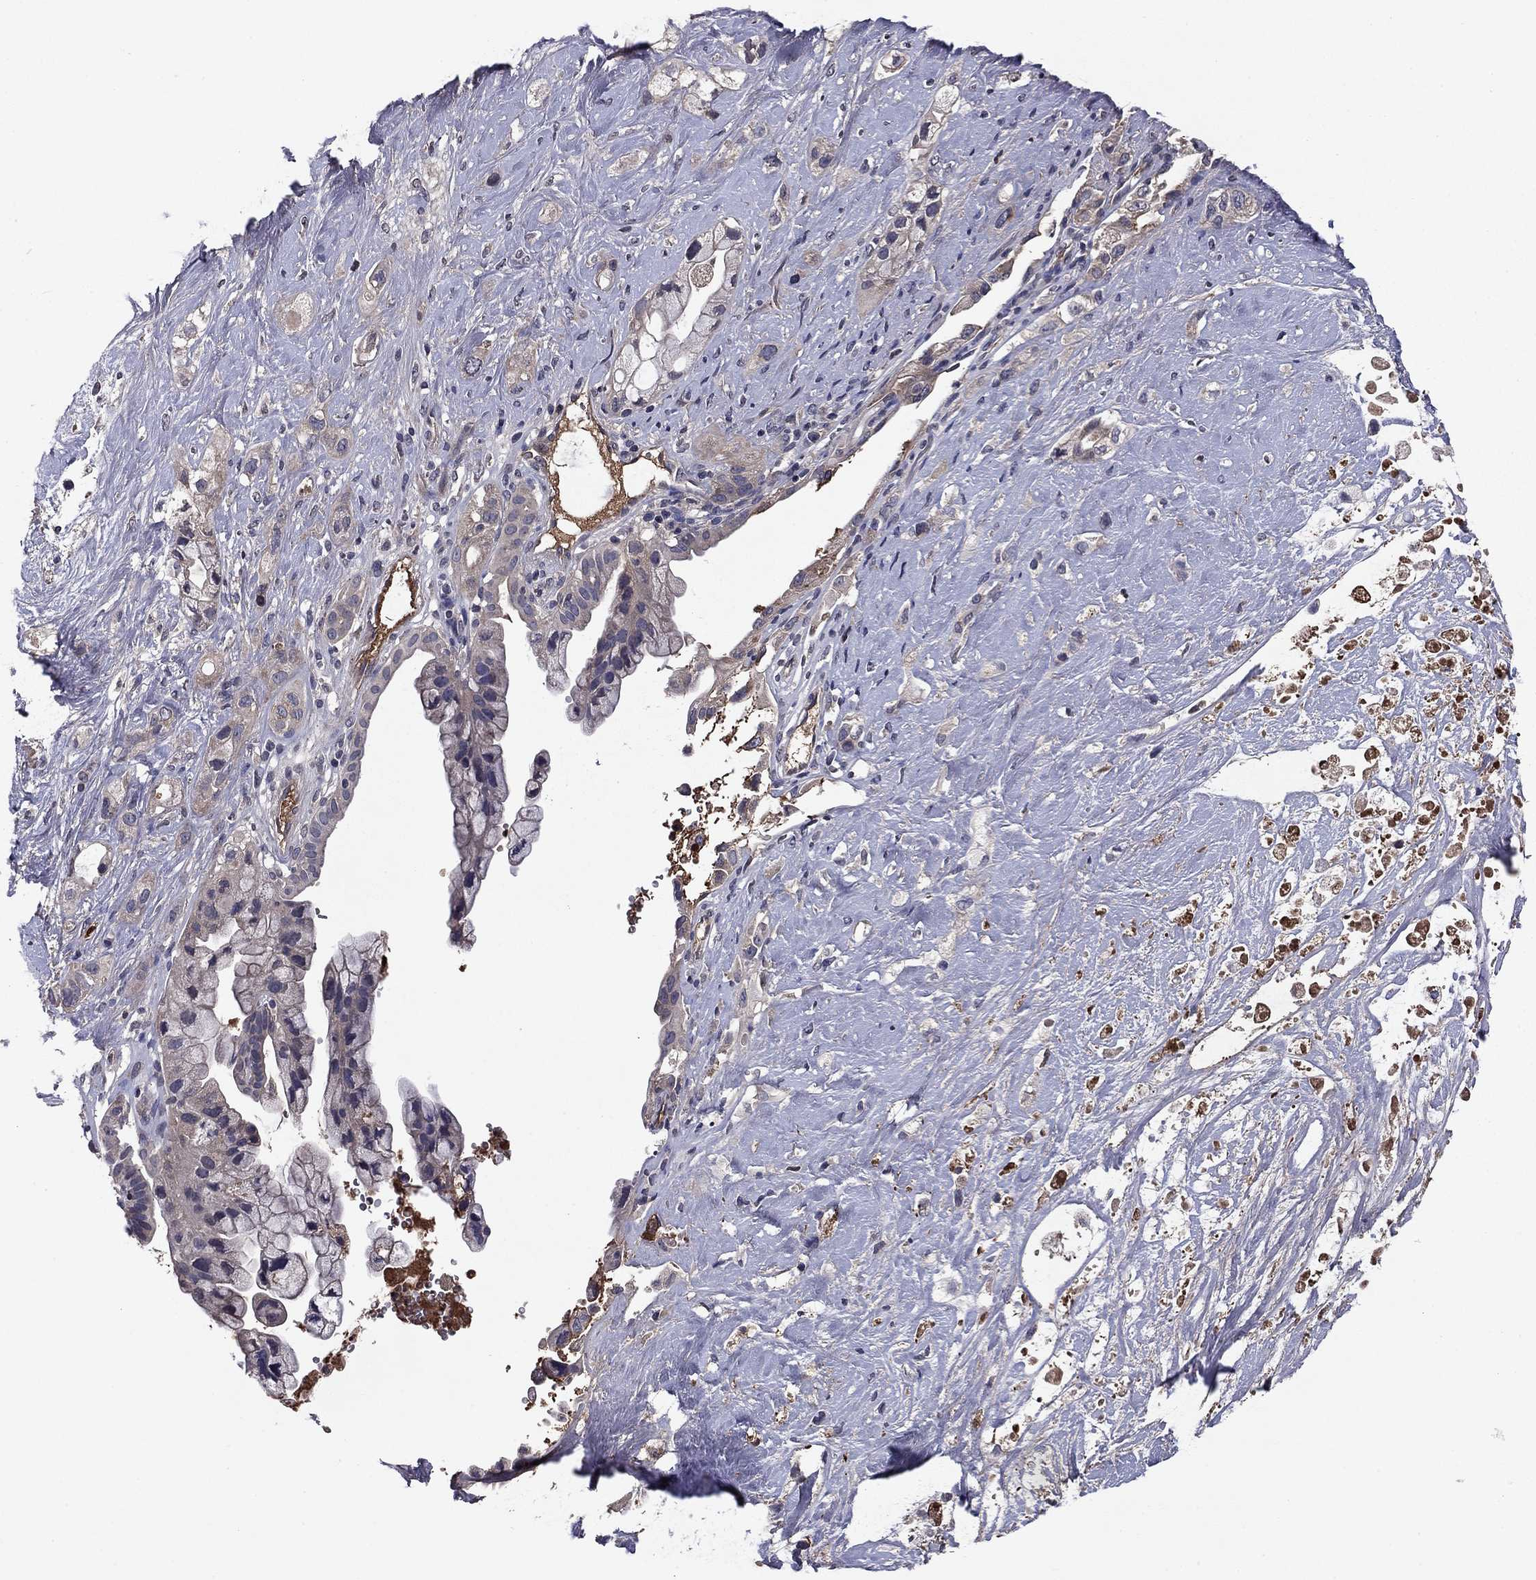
{"staining": {"intensity": "negative", "quantity": "none", "location": "none"}, "tissue": "pancreatic cancer", "cell_type": "Tumor cells", "image_type": "cancer", "snomed": [{"axis": "morphology", "description": "Adenocarcinoma, NOS"}, {"axis": "topography", "description": "Pancreas"}], "caption": "Human pancreatic cancer (adenocarcinoma) stained for a protein using immunohistochemistry displays no expression in tumor cells.", "gene": "PROS1", "patient": {"sex": "male", "age": 44}}